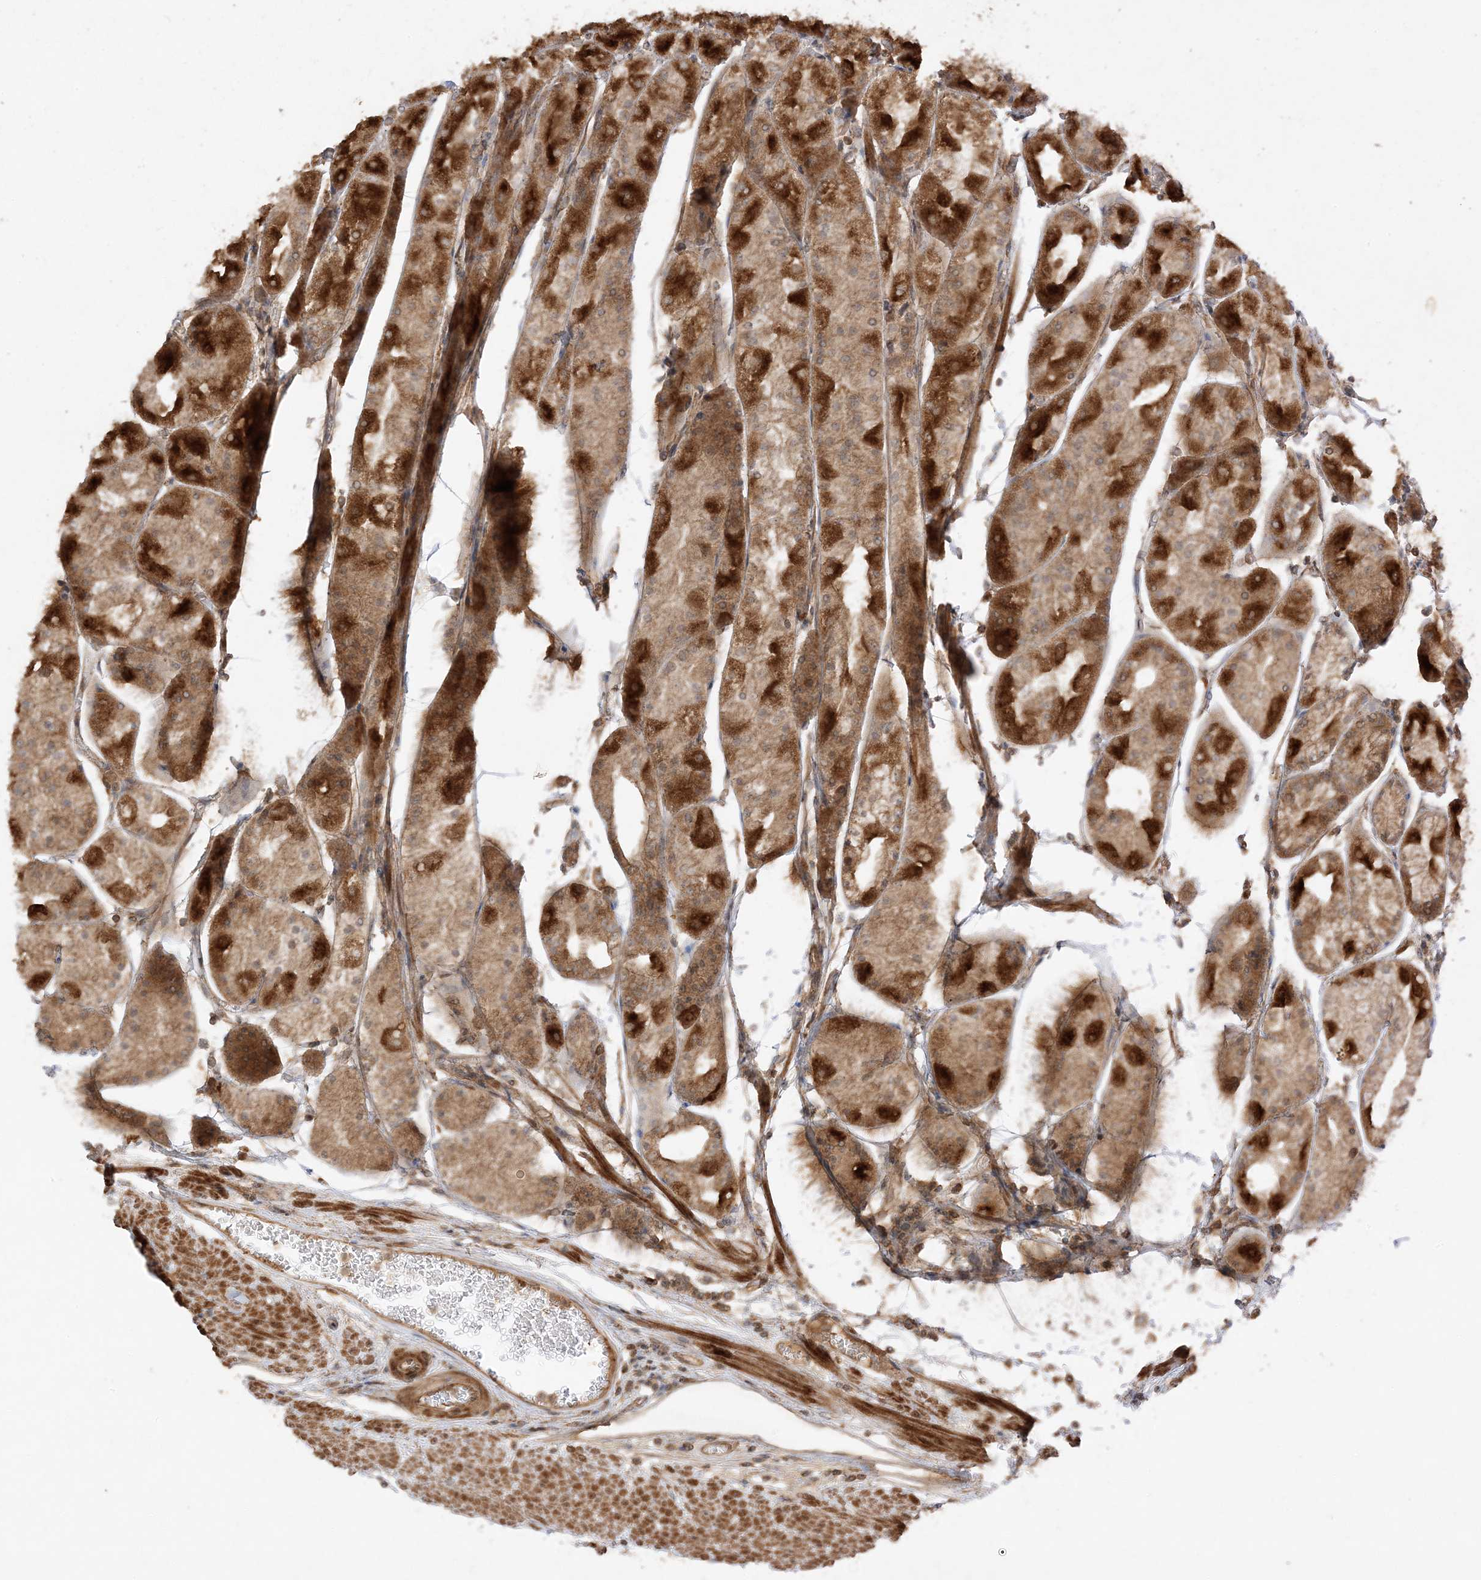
{"staining": {"intensity": "strong", "quantity": ">75%", "location": "cytoplasmic/membranous"}, "tissue": "stomach", "cell_type": "Glandular cells", "image_type": "normal", "snomed": [{"axis": "morphology", "description": "Normal tissue, NOS"}, {"axis": "topography", "description": "Stomach, upper"}], "caption": "Protein expression analysis of unremarkable human stomach reveals strong cytoplasmic/membranous staining in about >75% of glandular cells.", "gene": "XRN1", "patient": {"sex": "male", "age": 72}}